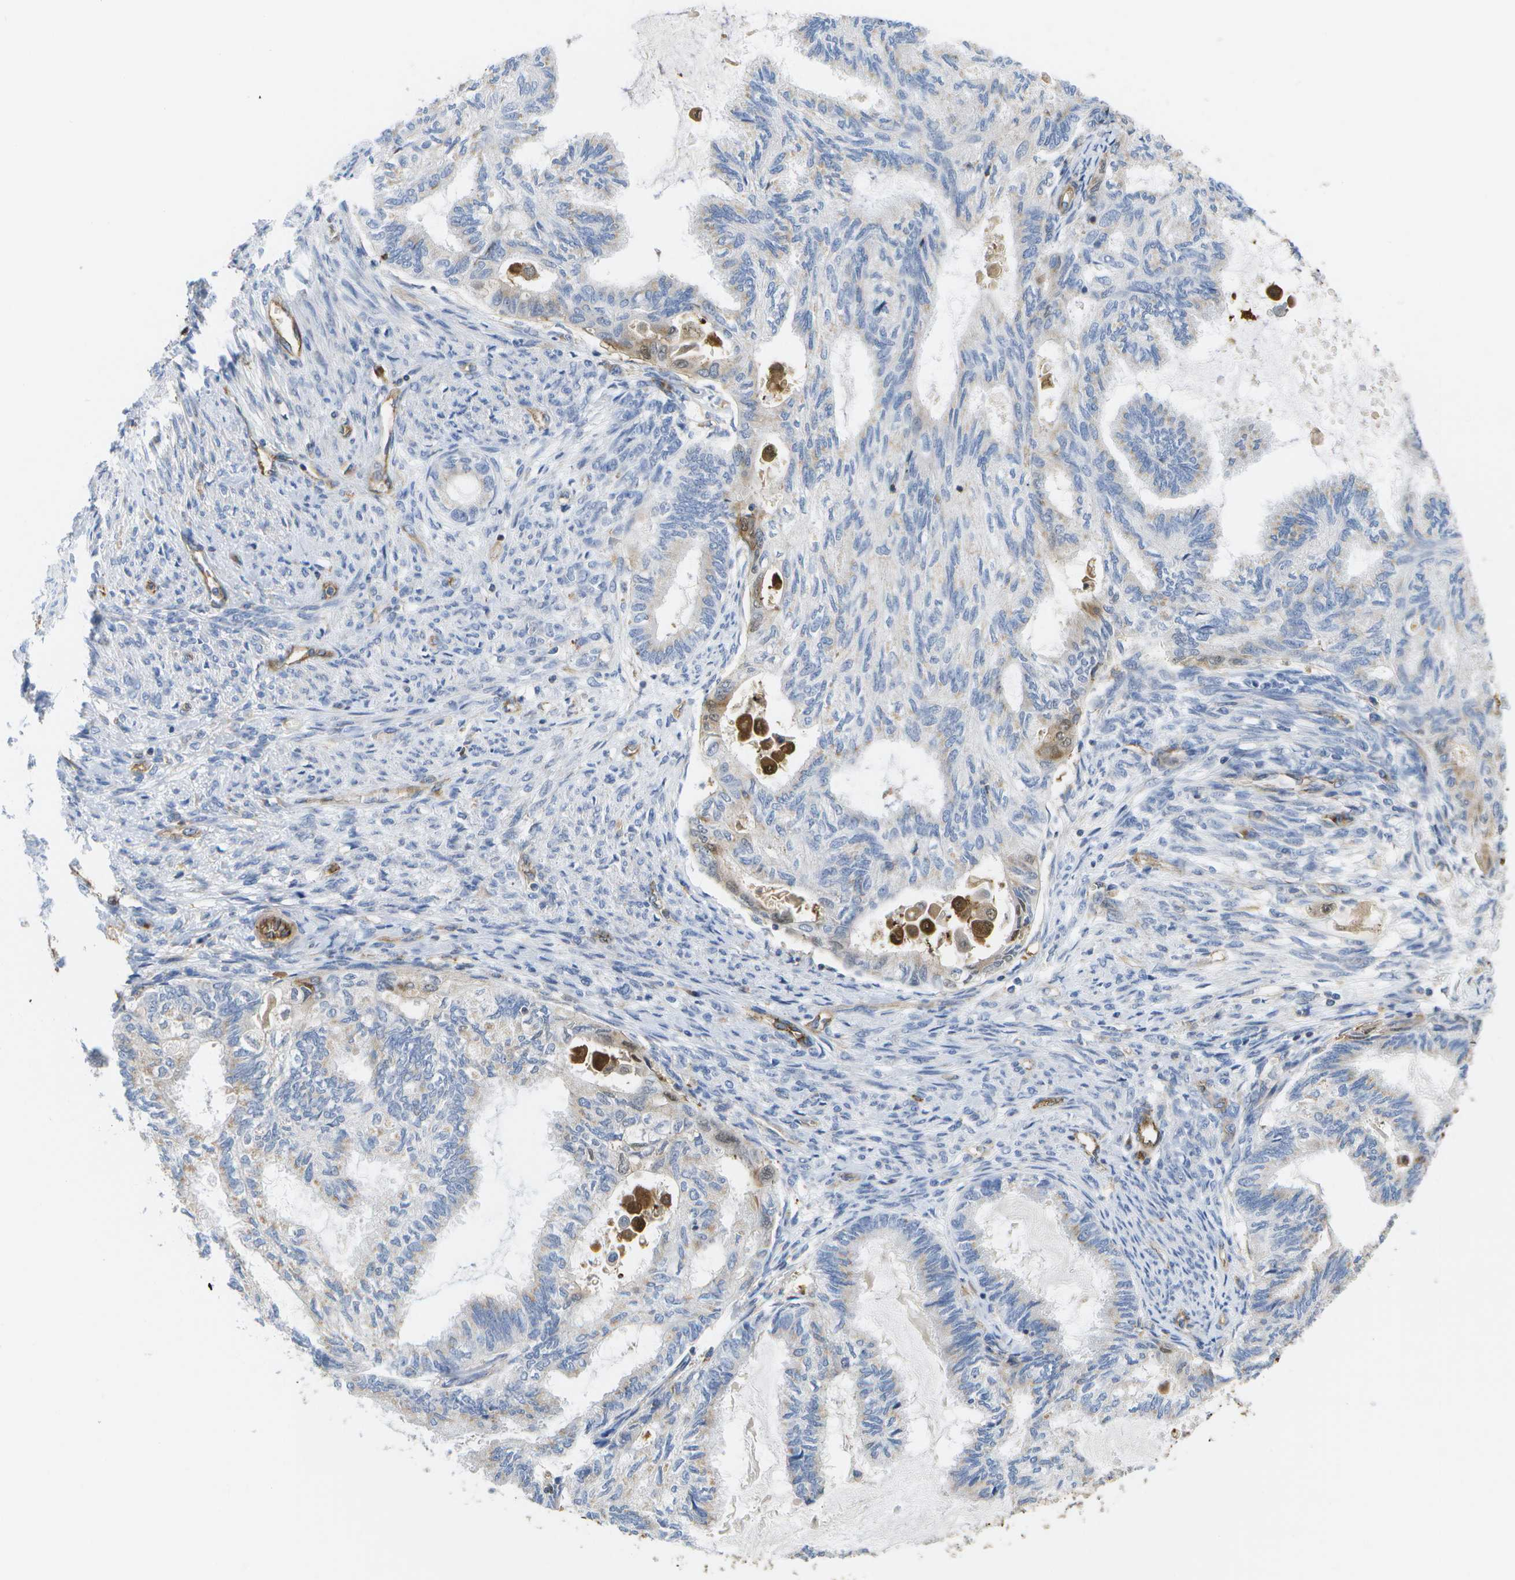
{"staining": {"intensity": "negative", "quantity": "none", "location": "none"}, "tissue": "cervical cancer", "cell_type": "Tumor cells", "image_type": "cancer", "snomed": [{"axis": "morphology", "description": "Normal tissue, NOS"}, {"axis": "morphology", "description": "Adenocarcinoma, NOS"}, {"axis": "topography", "description": "Cervix"}, {"axis": "topography", "description": "Endometrium"}], "caption": "A high-resolution histopathology image shows immunohistochemistry (IHC) staining of cervical cancer (adenocarcinoma), which shows no significant staining in tumor cells.", "gene": "BST2", "patient": {"sex": "female", "age": 86}}